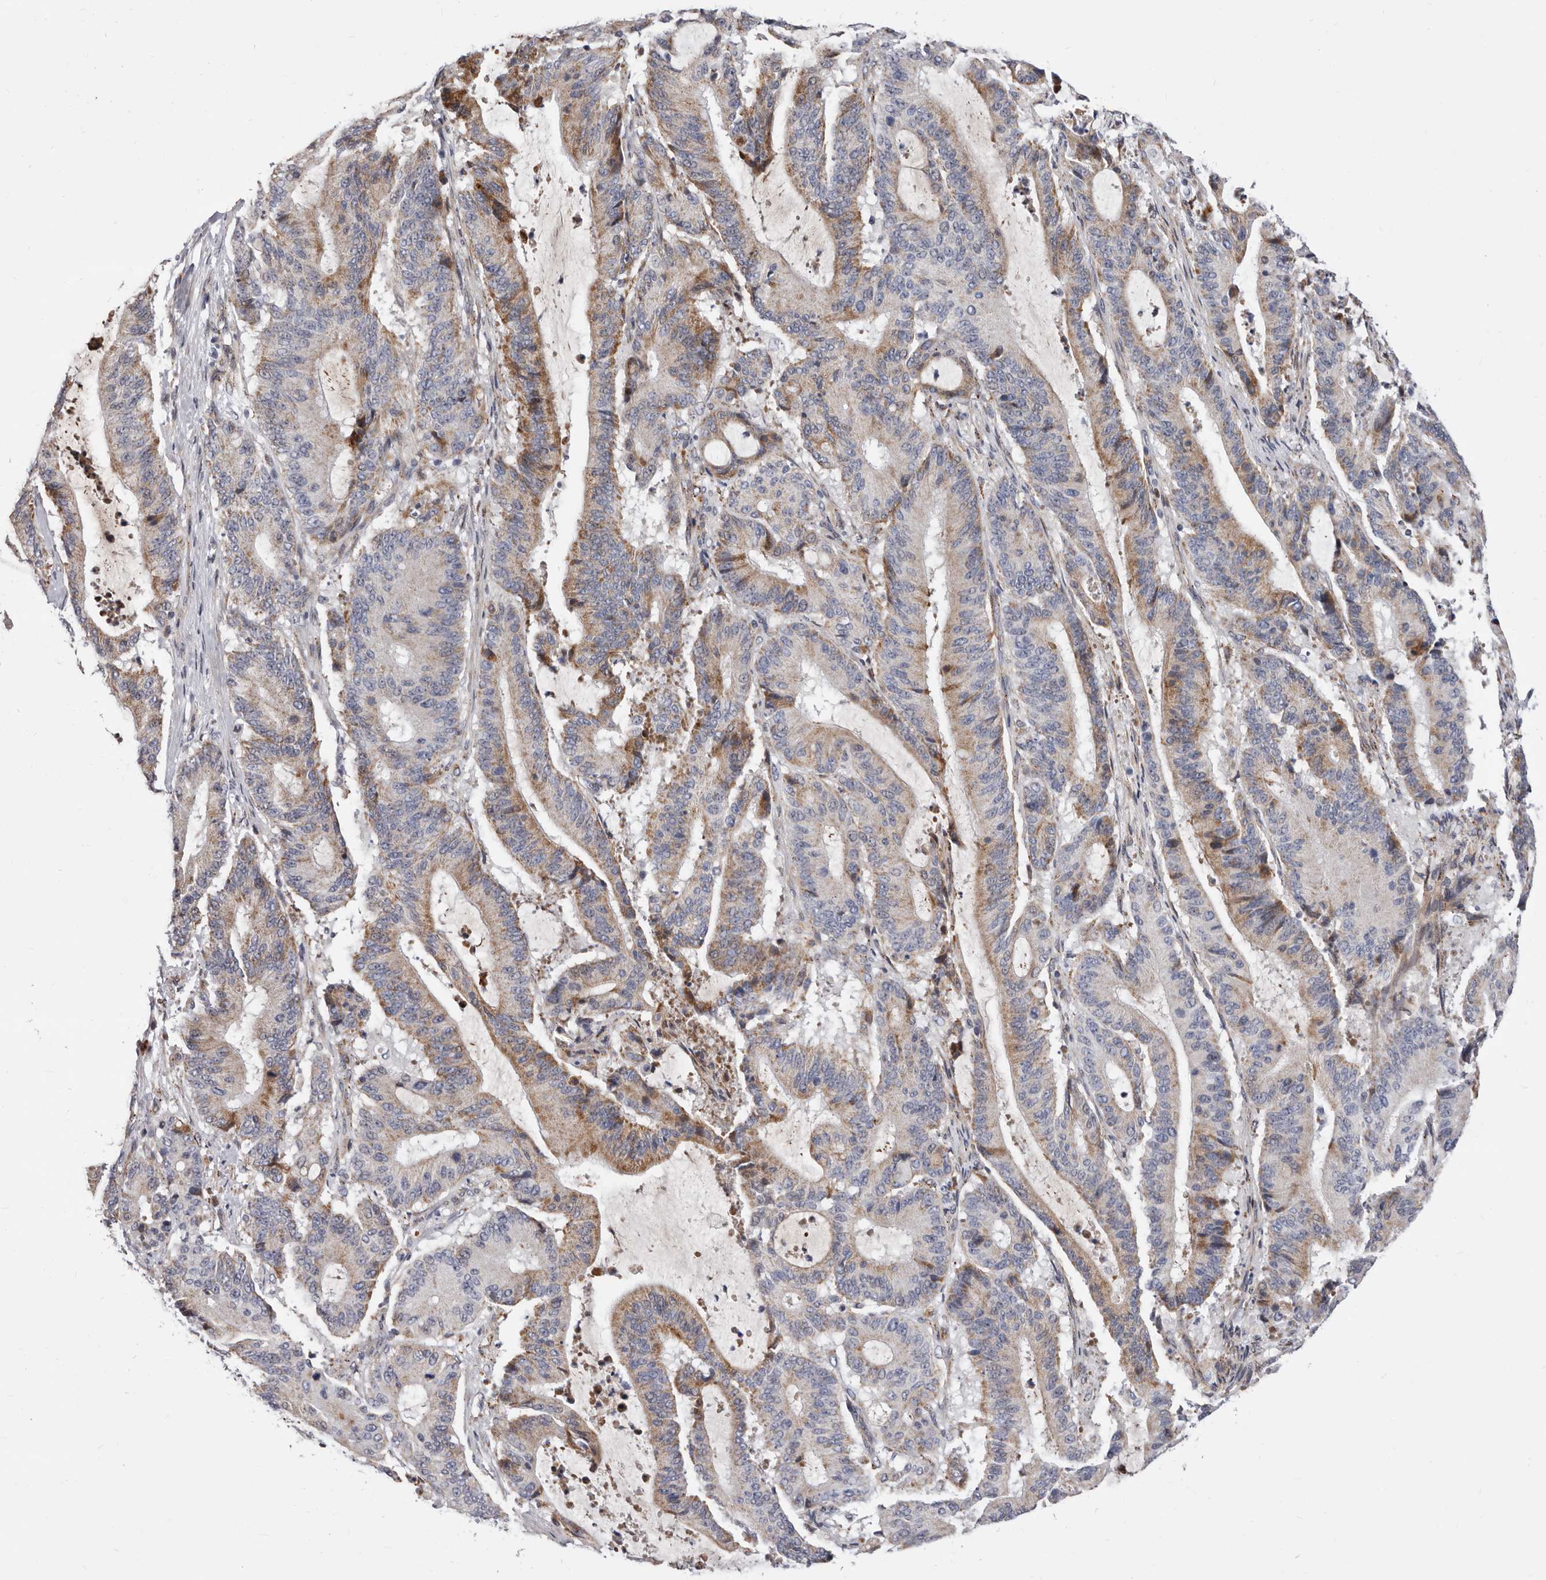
{"staining": {"intensity": "moderate", "quantity": "25%-75%", "location": "cytoplasmic/membranous"}, "tissue": "liver cancer", "cell_type": "Tumor cells", "image_type": "cancer", "snomed": [{"axis": "morphology", "description": "Cholangiocarcinoma"}, {"axis": "topography", "description": "Liver"}], "caption": "About 25%-75% of tumor cells in human liver cholangiocarcinoma reveal moderate cytoplasmic/membranous protein staining as visualized by brown immunohistochemical staining.", "gene": "NUBPL", "patient": {"sex": "female", "age": 73}}